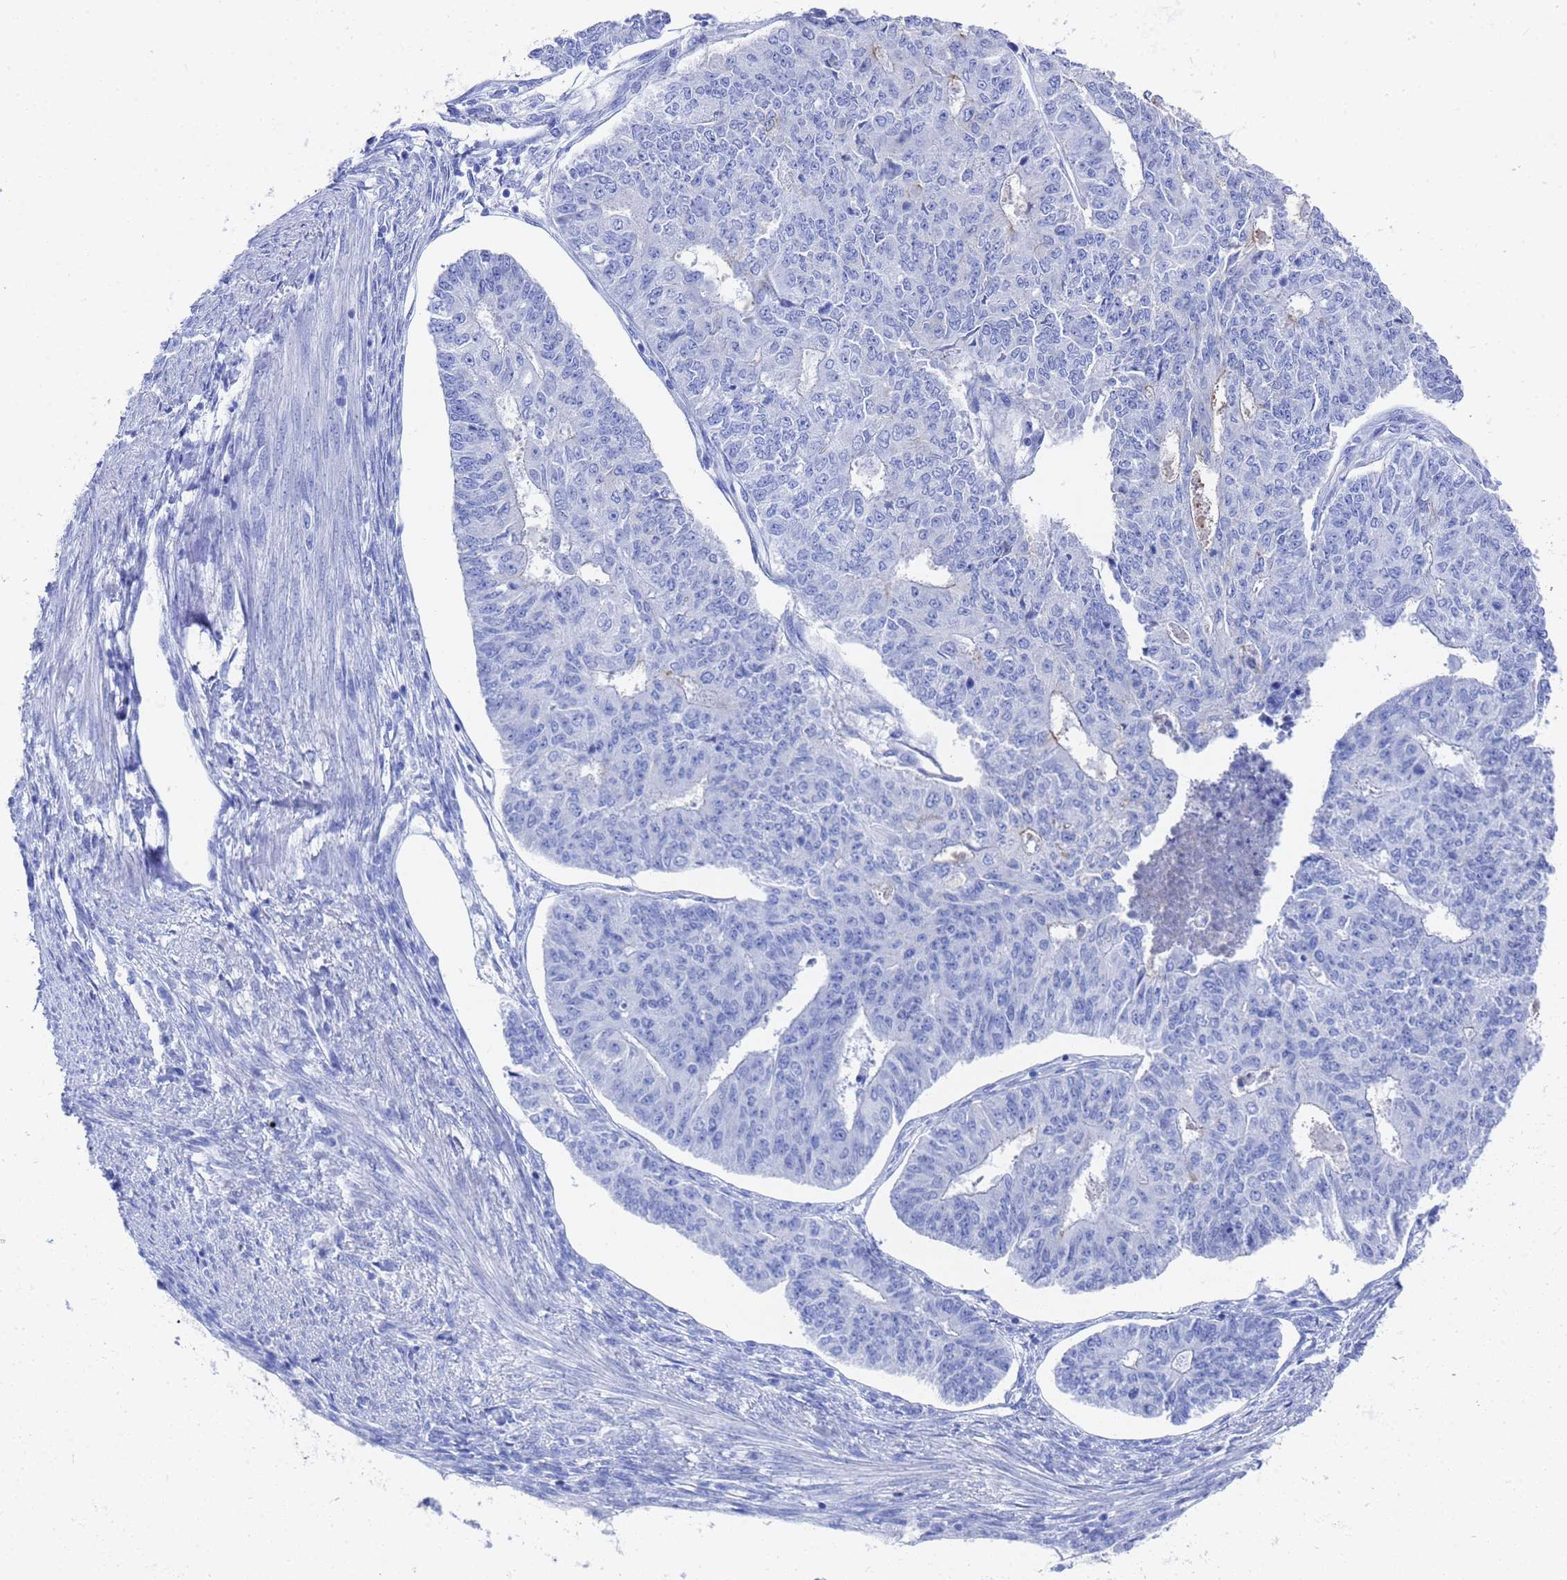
{"staining": {"intensity": "negative", "quantity": "none", "location": "none"}, "tissue": "endometrial cancer", "cell_type": "Tumor cells", "image_type": "cancer", "snomed": [{"axis": "morphology", "description": "Adenocarcinoma, NOS"}, {"axis": "topography", "description": "Endometrium"}], "caption": "DAB immunohistochemical staining of human endometrial adenocarcinoma exhibits no significant staining in tumor cells. Brightfield microscopy of immunohistochemistry (IHC) stained with DAB (brown) and hematoxylin (blue), captured at high magnification.", "gene": "GGT1", "patient": {"sex": "female", "age": 32}}